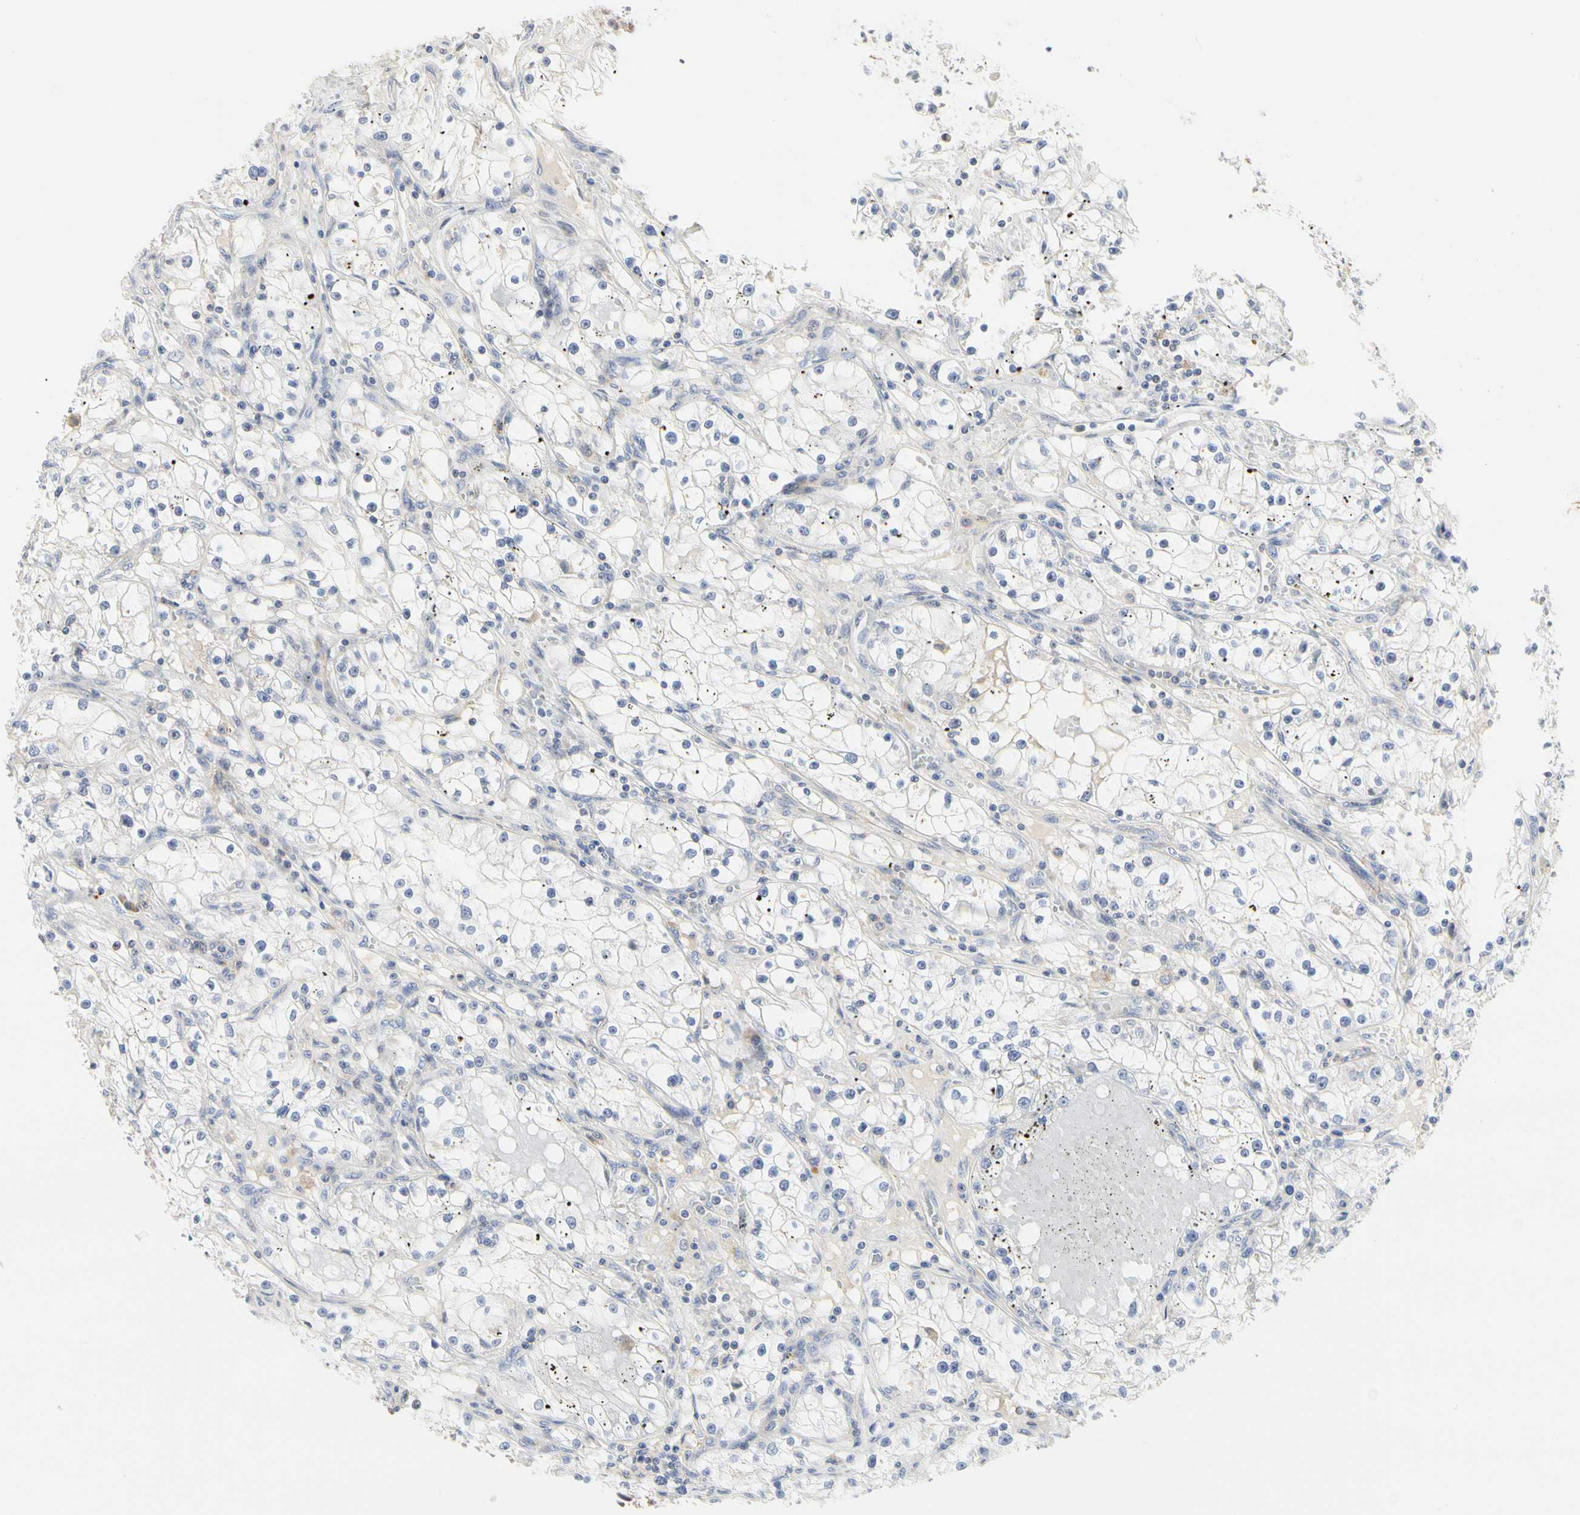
{"staining": {"intensity": "negative", "quantity": "none", "location": "none"}, "tissue": "renal cancer", "cell_type": "Tumor cells", "image_type": "cancer", "snomed": [{"axis": "morphology", "description": "Adenocarcinoma, NOS"}, {"axis": "topography", "description": "Kidney"}], "caption": "Immunohistochemistry (IHC) histopathology image of human renal cancer stained for a protein (brown), which displays no staining in tumor cells.", "gene": "SHANK2", "patient": {"sex": "male", "age": 56}}